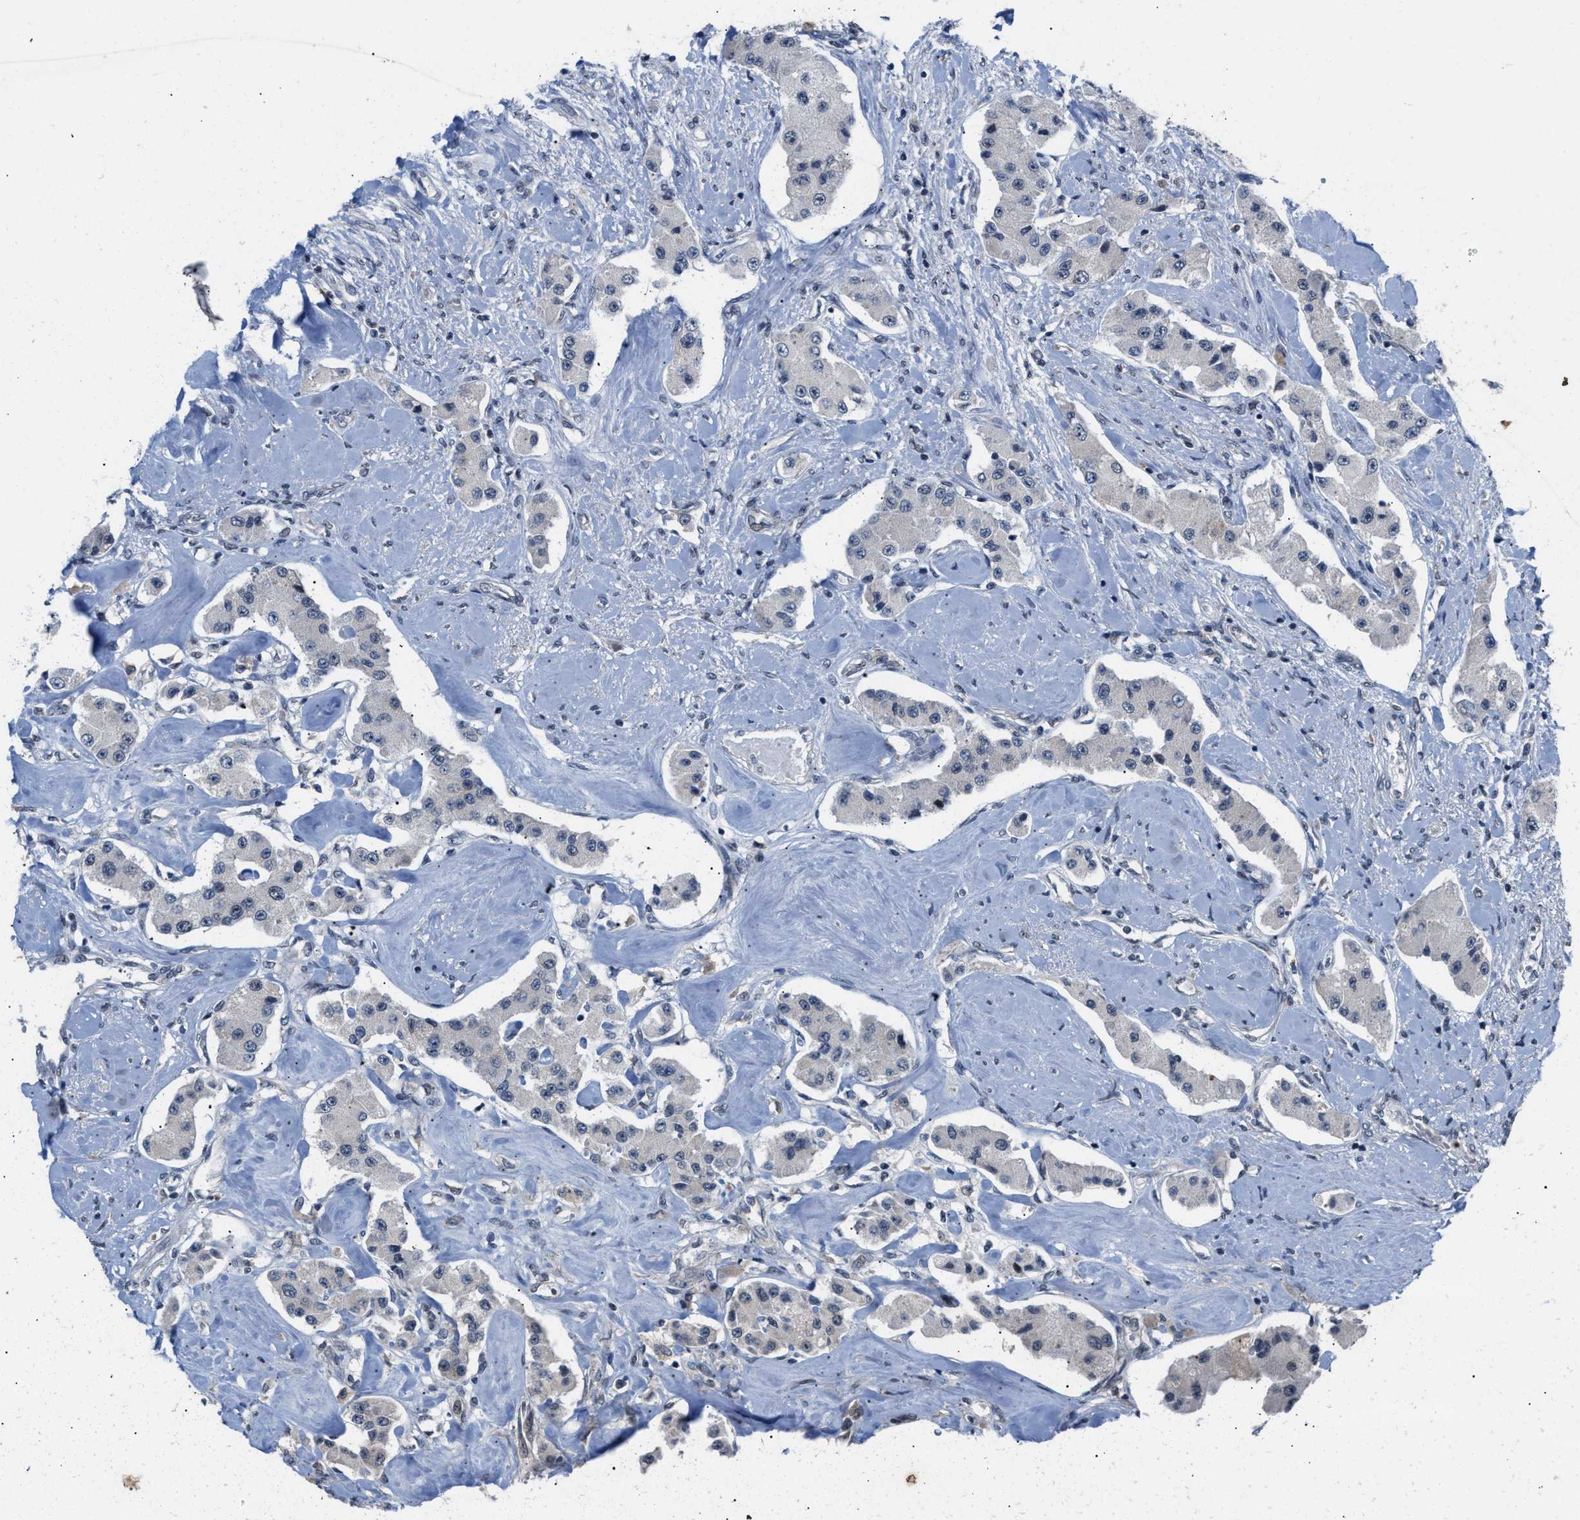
{"staining": {"intensity": "negative", "quantity": "none", "location": "none"}, "tissue": "carcinoid", "cell_type": "Tumor cells", "image_type": "cancer", "snomed": [{"axis": "morphology", "description": "Carcinoid, malignant, NOS"}, {"axis": "topography", "description": "Pancreas"}], "caption": "The image shows no staining of tumor cells in carcinoid. (IHC, brightfield microscopy, high magnification).", "gene": "TXNRD3", "patient": {"sex": "male", "age": 41}}